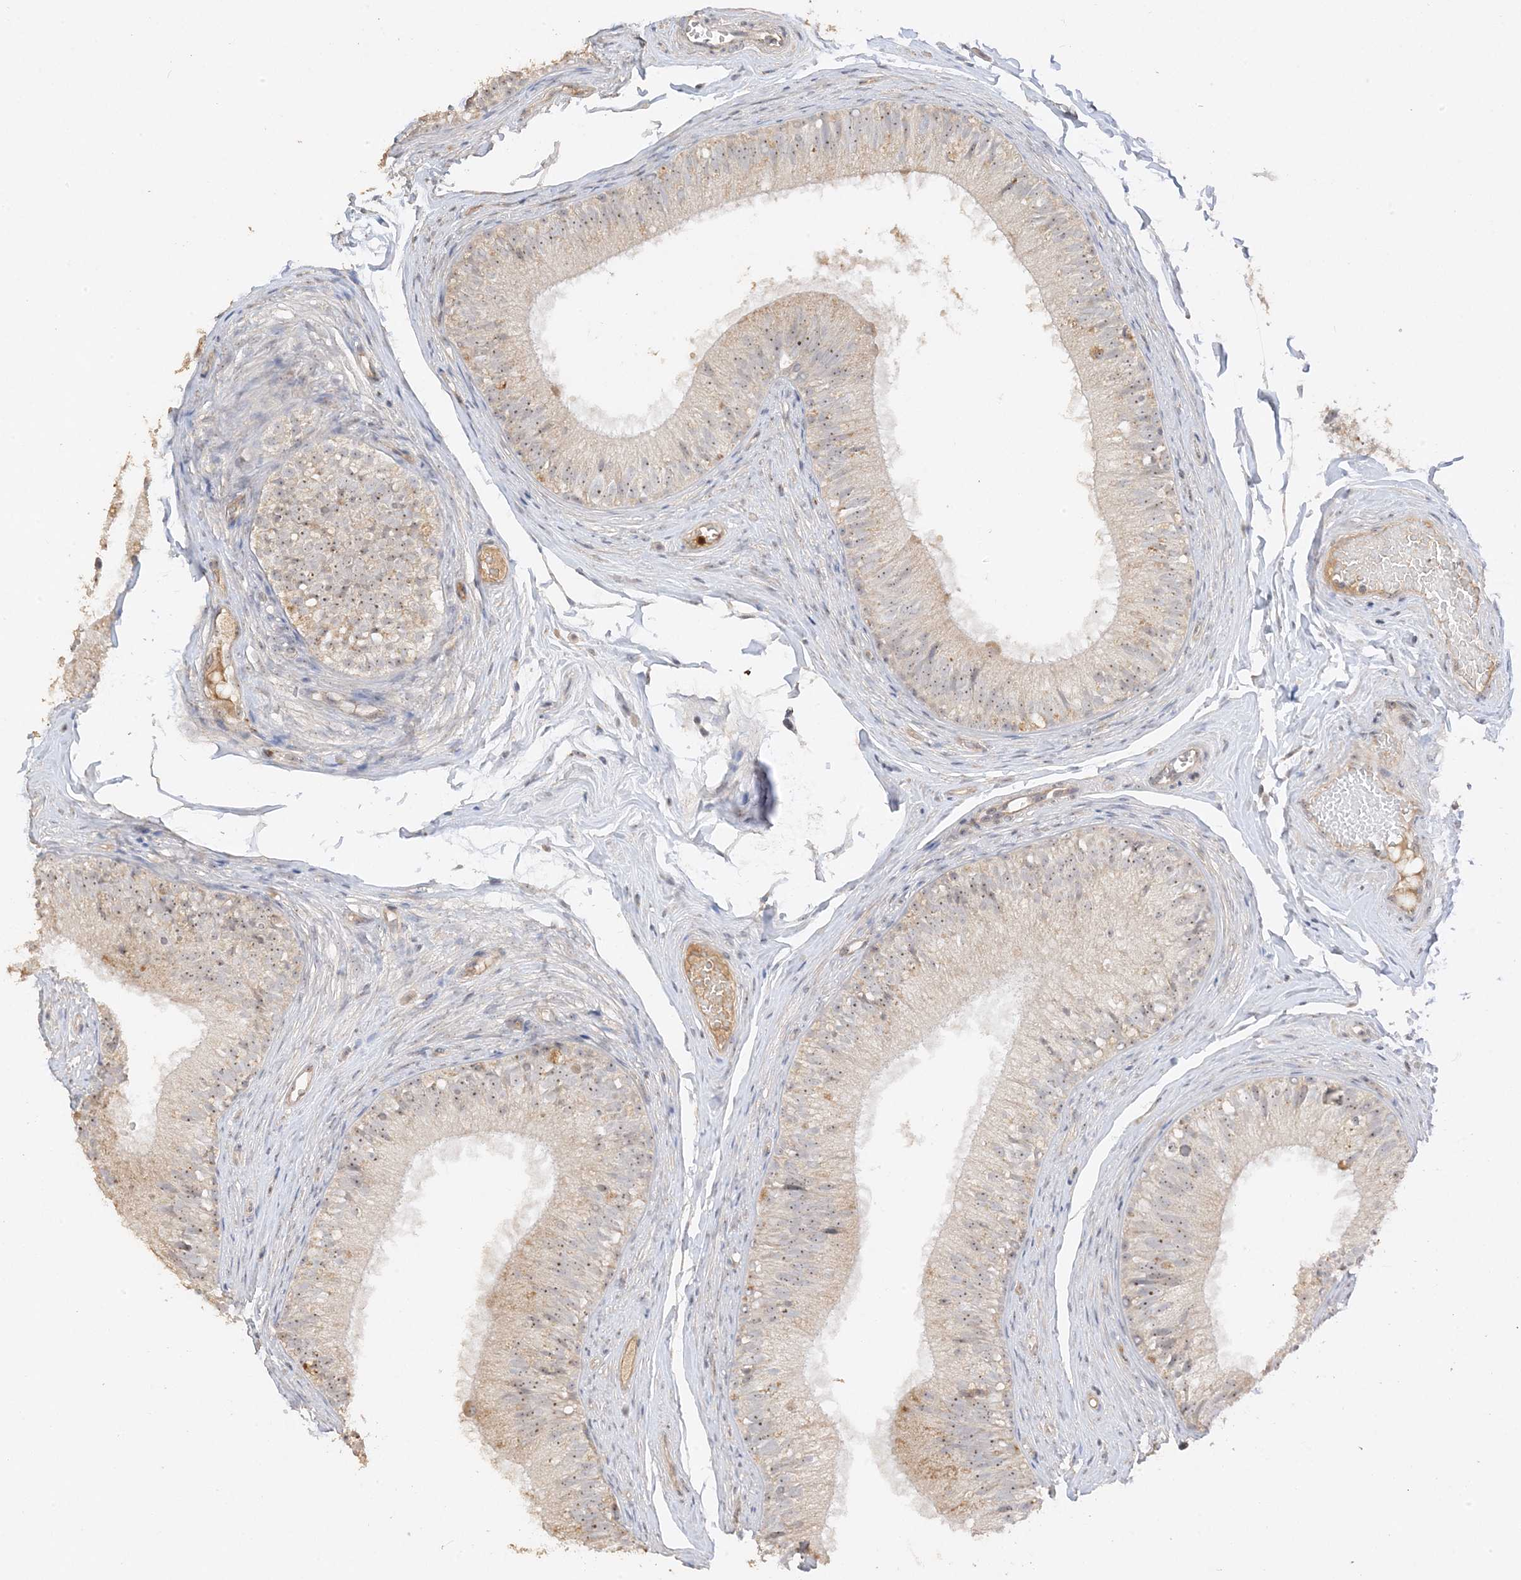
{"staining": {"intensity": "weak", "quantity": "25%-75%", "location": "cytoplasmic/membranous,nuclear"}, "tissue": "epididymis", "cell_type": "Glandular cells", "image_type": "normal", "snomed": [{"axis": "morphology", "description": "Normal tissue, NOS"}, {"axis": "morphology", "description": "Seminoma in situ"}, {"axis": "topography", "description": "Testis"}, {"axis": "topography", "description": "Epididymis"}], "caption": "IHC histopathology image of unremarkable epididymis: epididymis stained using immunohistochemistry displays low levels of weak protein expression localized specifically in the cytoplasmic/membranous,nuclear of glandular cells, appearing as a cytoplasmic/membranous,nuclear brown color.", "gene": "DDX18", "patient": {"sex": "male", "age": 28}}